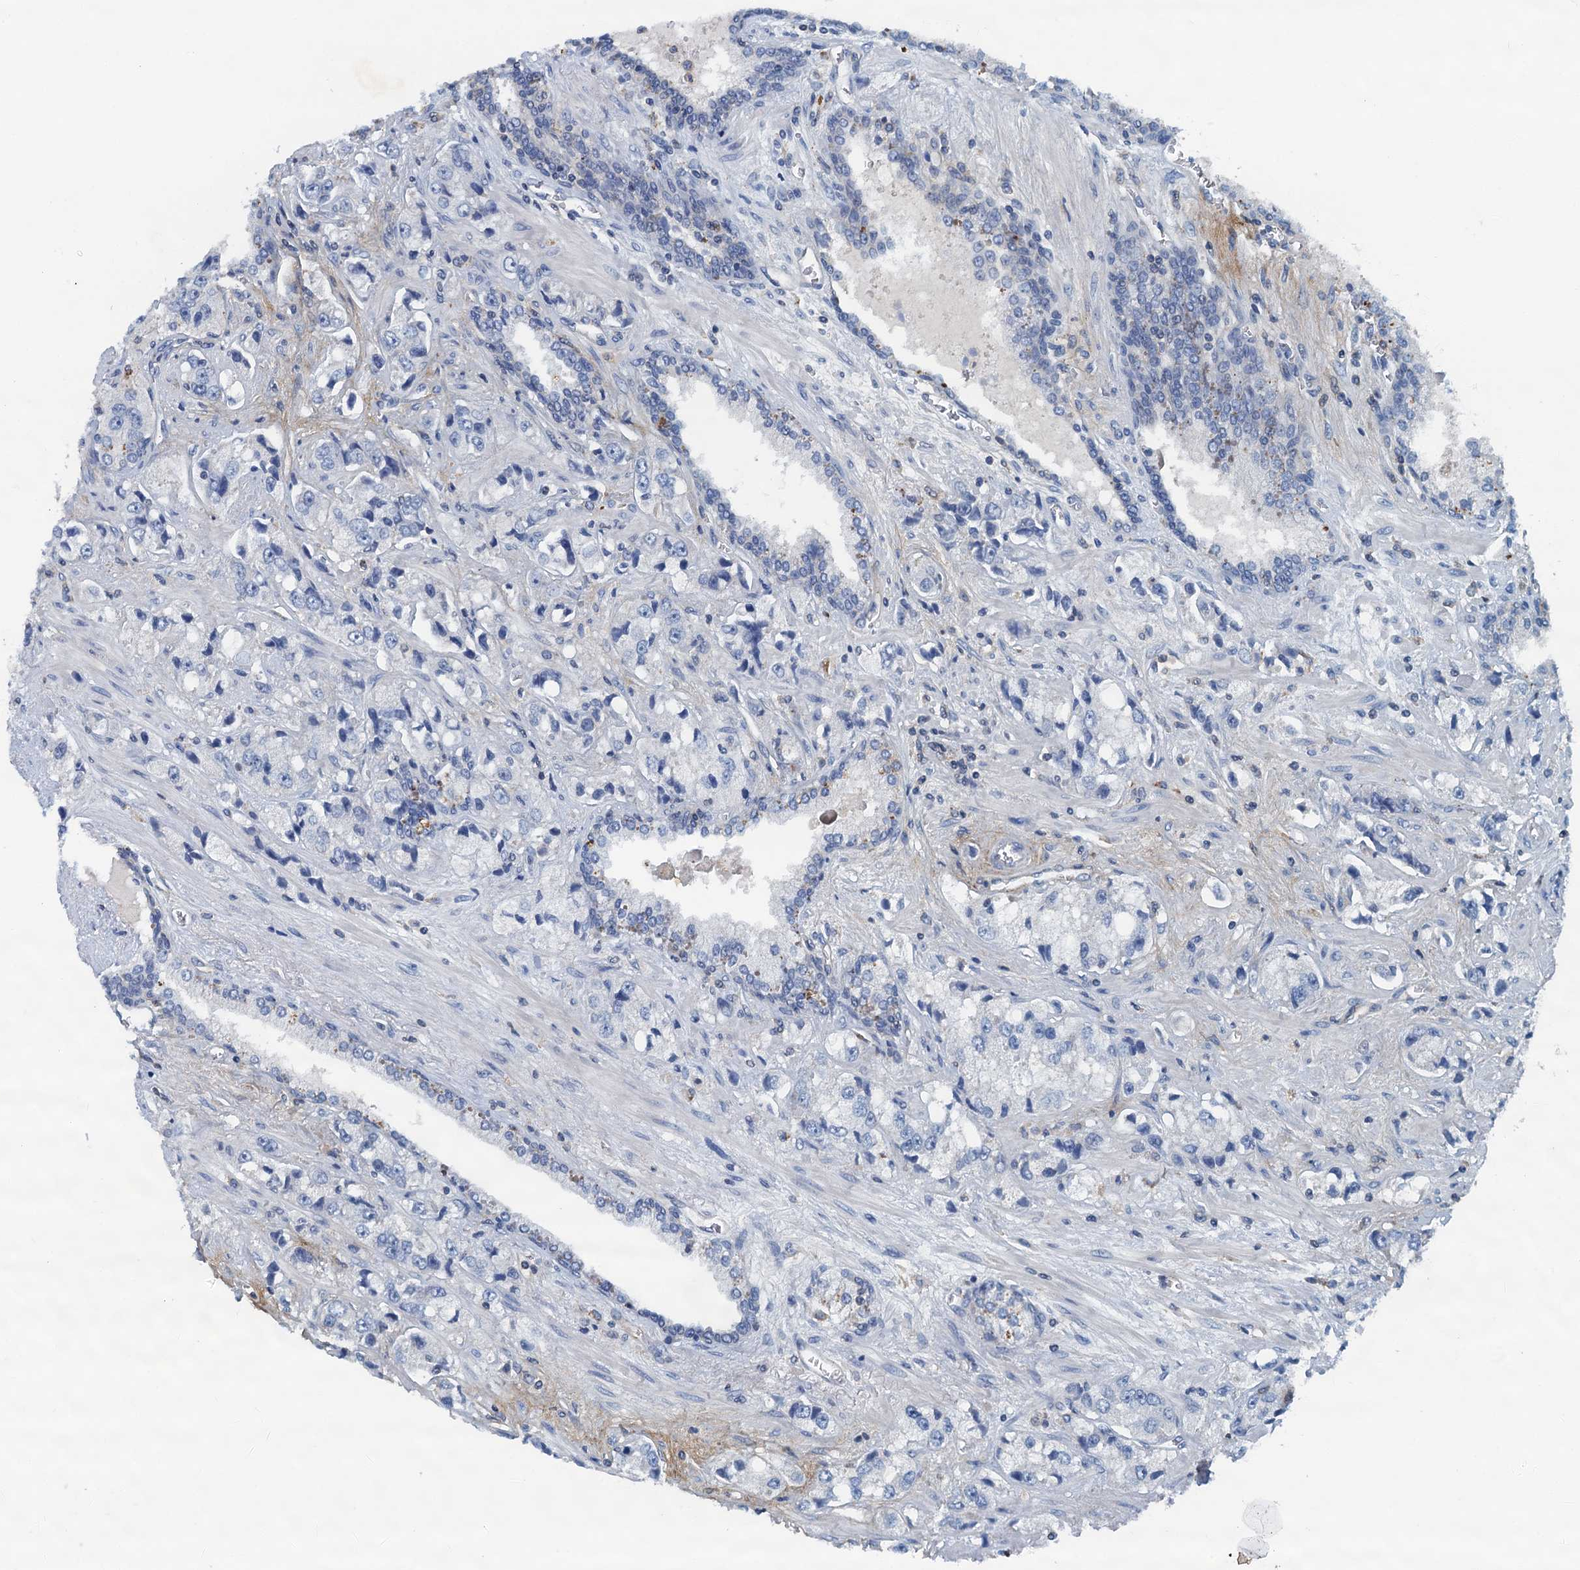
{"staining": {"intensity": "negative", "quantity": "none", "location": "none"}, "tissue": "prostate cancer", "cell_type": "Tumor cells", "image_type": "cancer", "snomed": [{"axis": "morphology", "description": "Adenocarcinoma, High grade"}, {"axis": "topography", "description": "Prostate"}], "caption": "High power microscopy histopathology image of an IHC histopathology image of adenocarcinoma (high-grade) (prostate), revealing no significant staining in tumor cells.", "gene": "THAP10", "patient": {"sex": "male", "age": 74}}